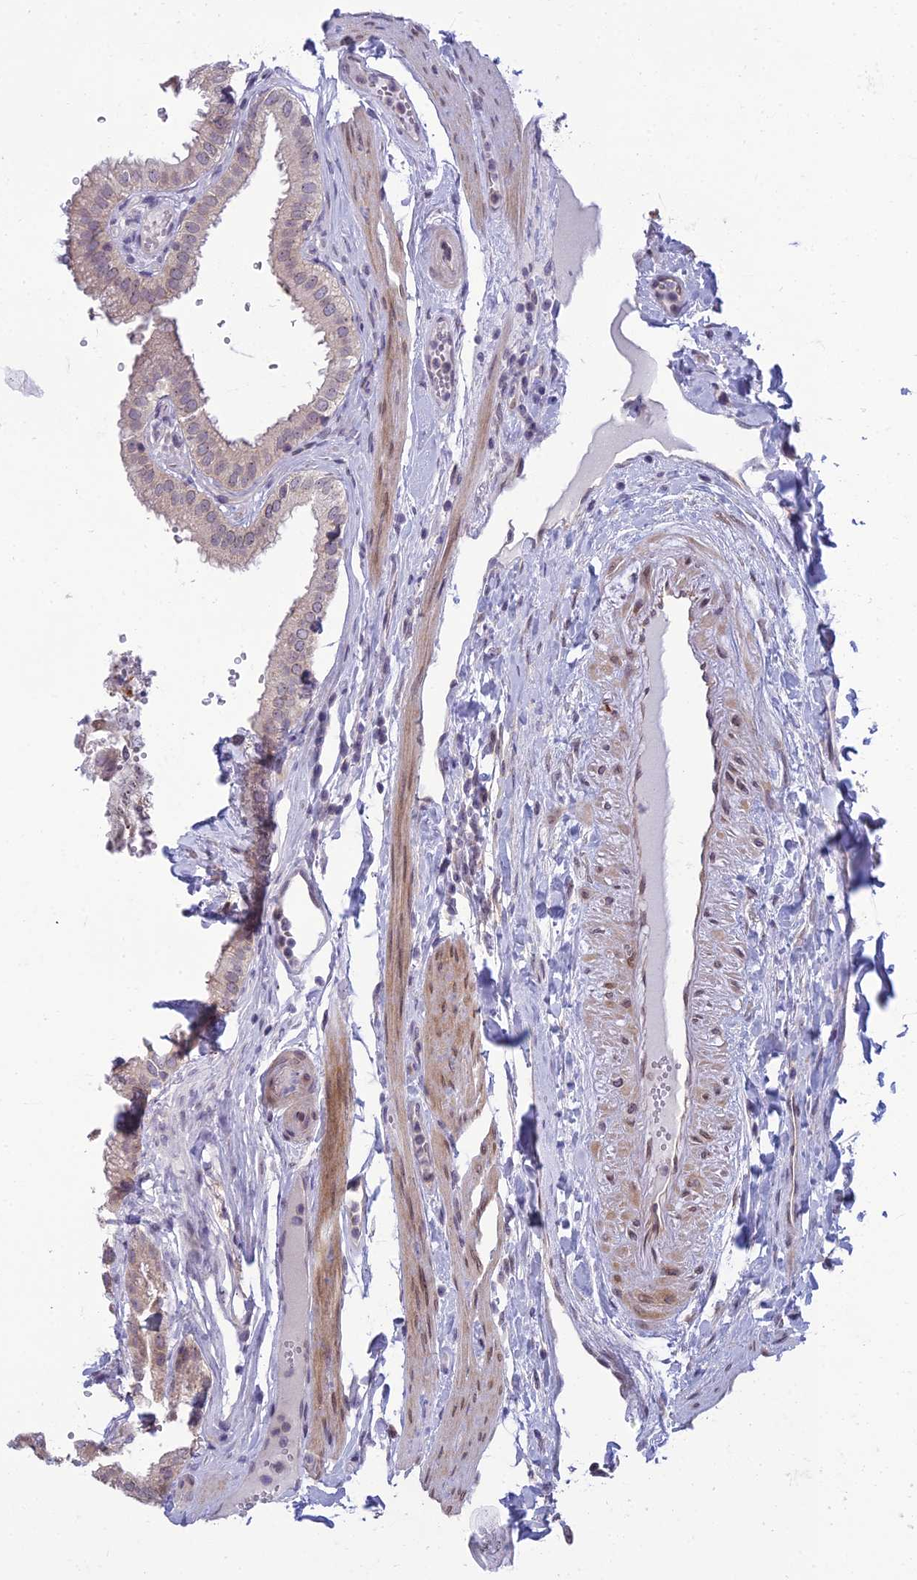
{"staining": {"intensity": "moderate", "quantity": ">75%", "location": "cytoplasmic/membranous"}, "tissue": "gallbladder", "cell_type": "Glandular cells", "image_type": "normal", "snomed": [{"axis": "morphology", "description": "Normal tissue, NOS"}, {"axis": "topography", "description": "Gallbladder"}], "caption": "DAB (3,3'-diaminobenzidine) immunohistochemical staining of benign human gallbladder displays moderate cytoplasmic/membranous protein staining in about >75% of glandular cells. Using DAB (3,3'-diaminobenzidine) (brown) and hematoxylin (blue) stains, captured at high magnification using brightfield microscopy.", "gene": "DTX2", "patient": {"sex": "female", "age": 61}}